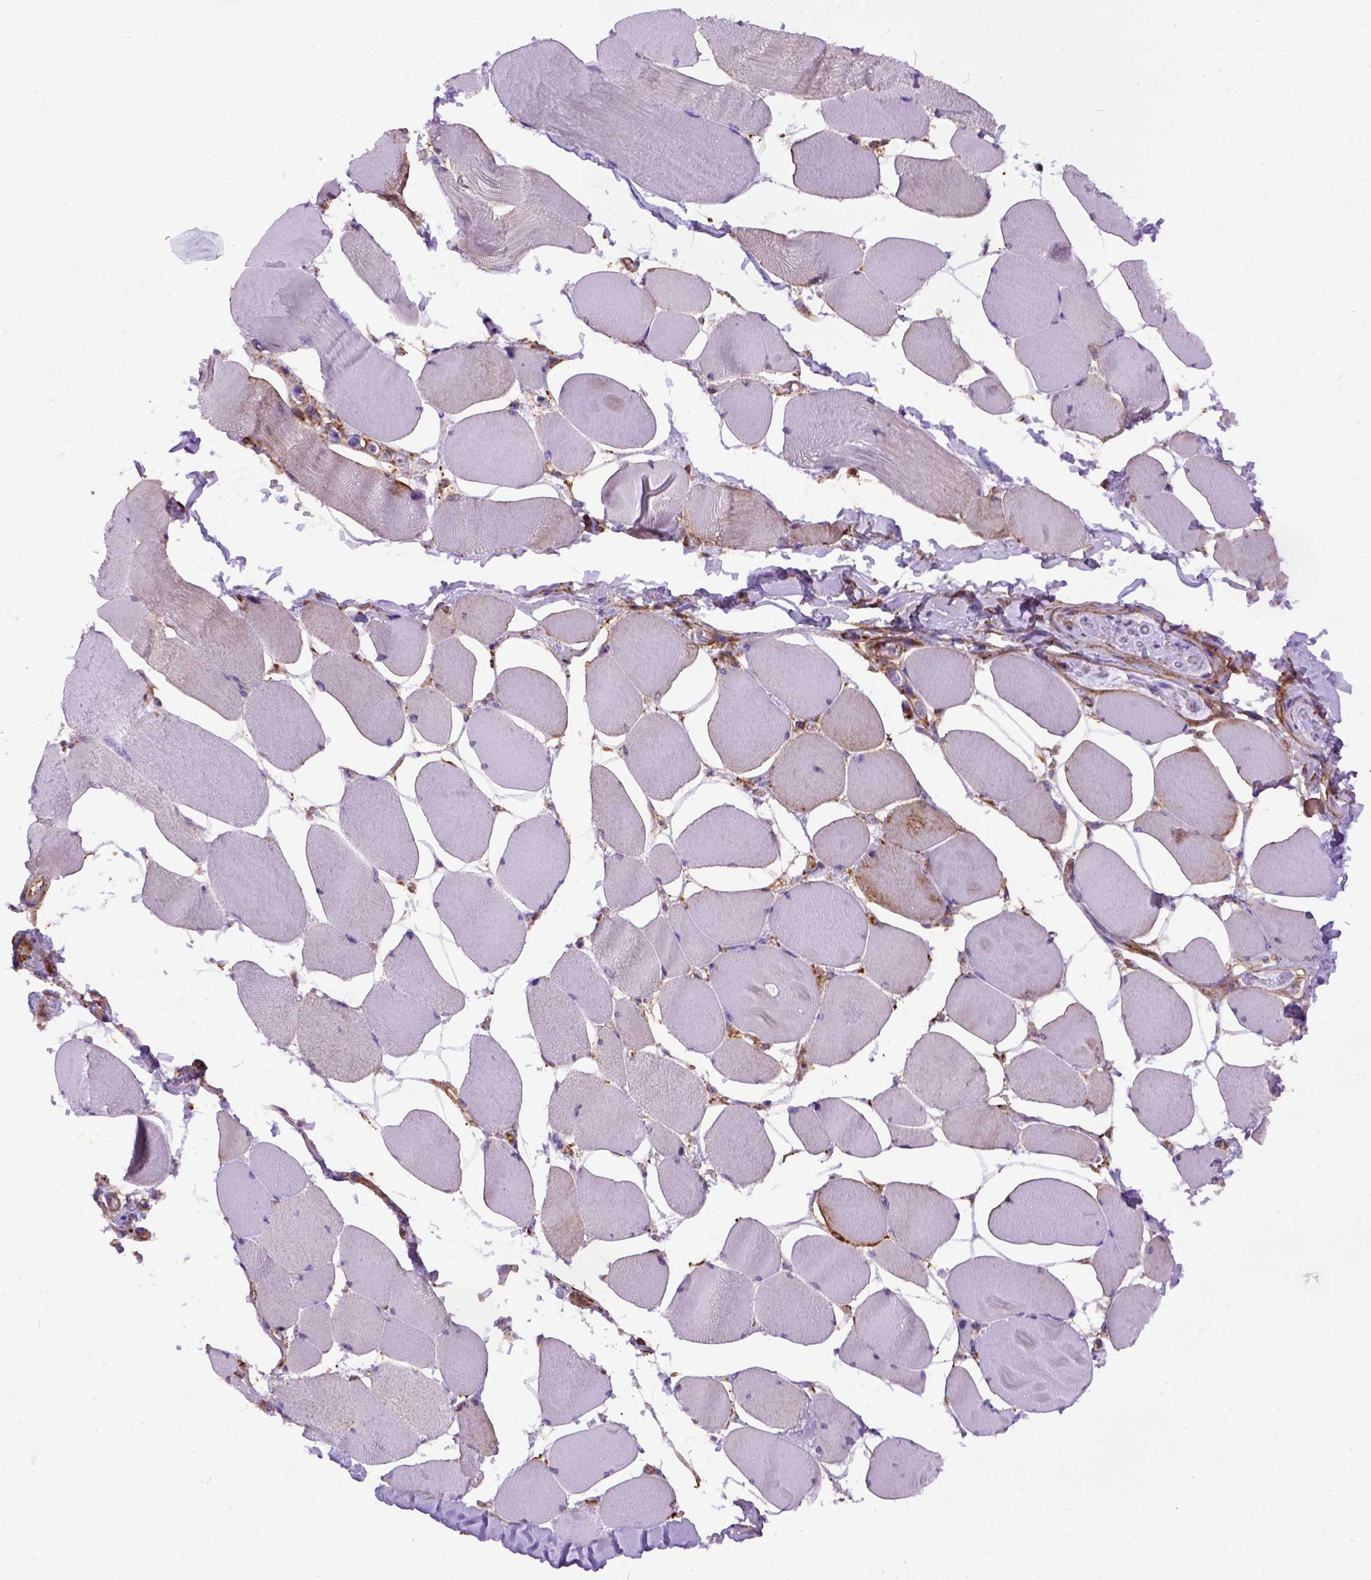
{"staining": {"intensity": "negative", "quantity": "none", "location": "none"}, "tissue": "skeletal muscle", "cell_type": "Myocytes", "image_type": "normal", "snomed": [{"axis": "morphology", "description": "Normal tissue, NOS"}, {"axis": "topography", "description": "Skeletal muscle"}], "caption": "The immunohistochemistry (IHC) histopathology image has no significant positivity in myocytes of skeletal muscle. Brightfield microscopy of immunohistochemistry (IHC) stained with DAB (3,3'-diaminobenzidine) (brown) and hematoxylin (blue), captured at high magnification.", "gene": "MVP", "patient": {"sex": "female", "age": 75}}